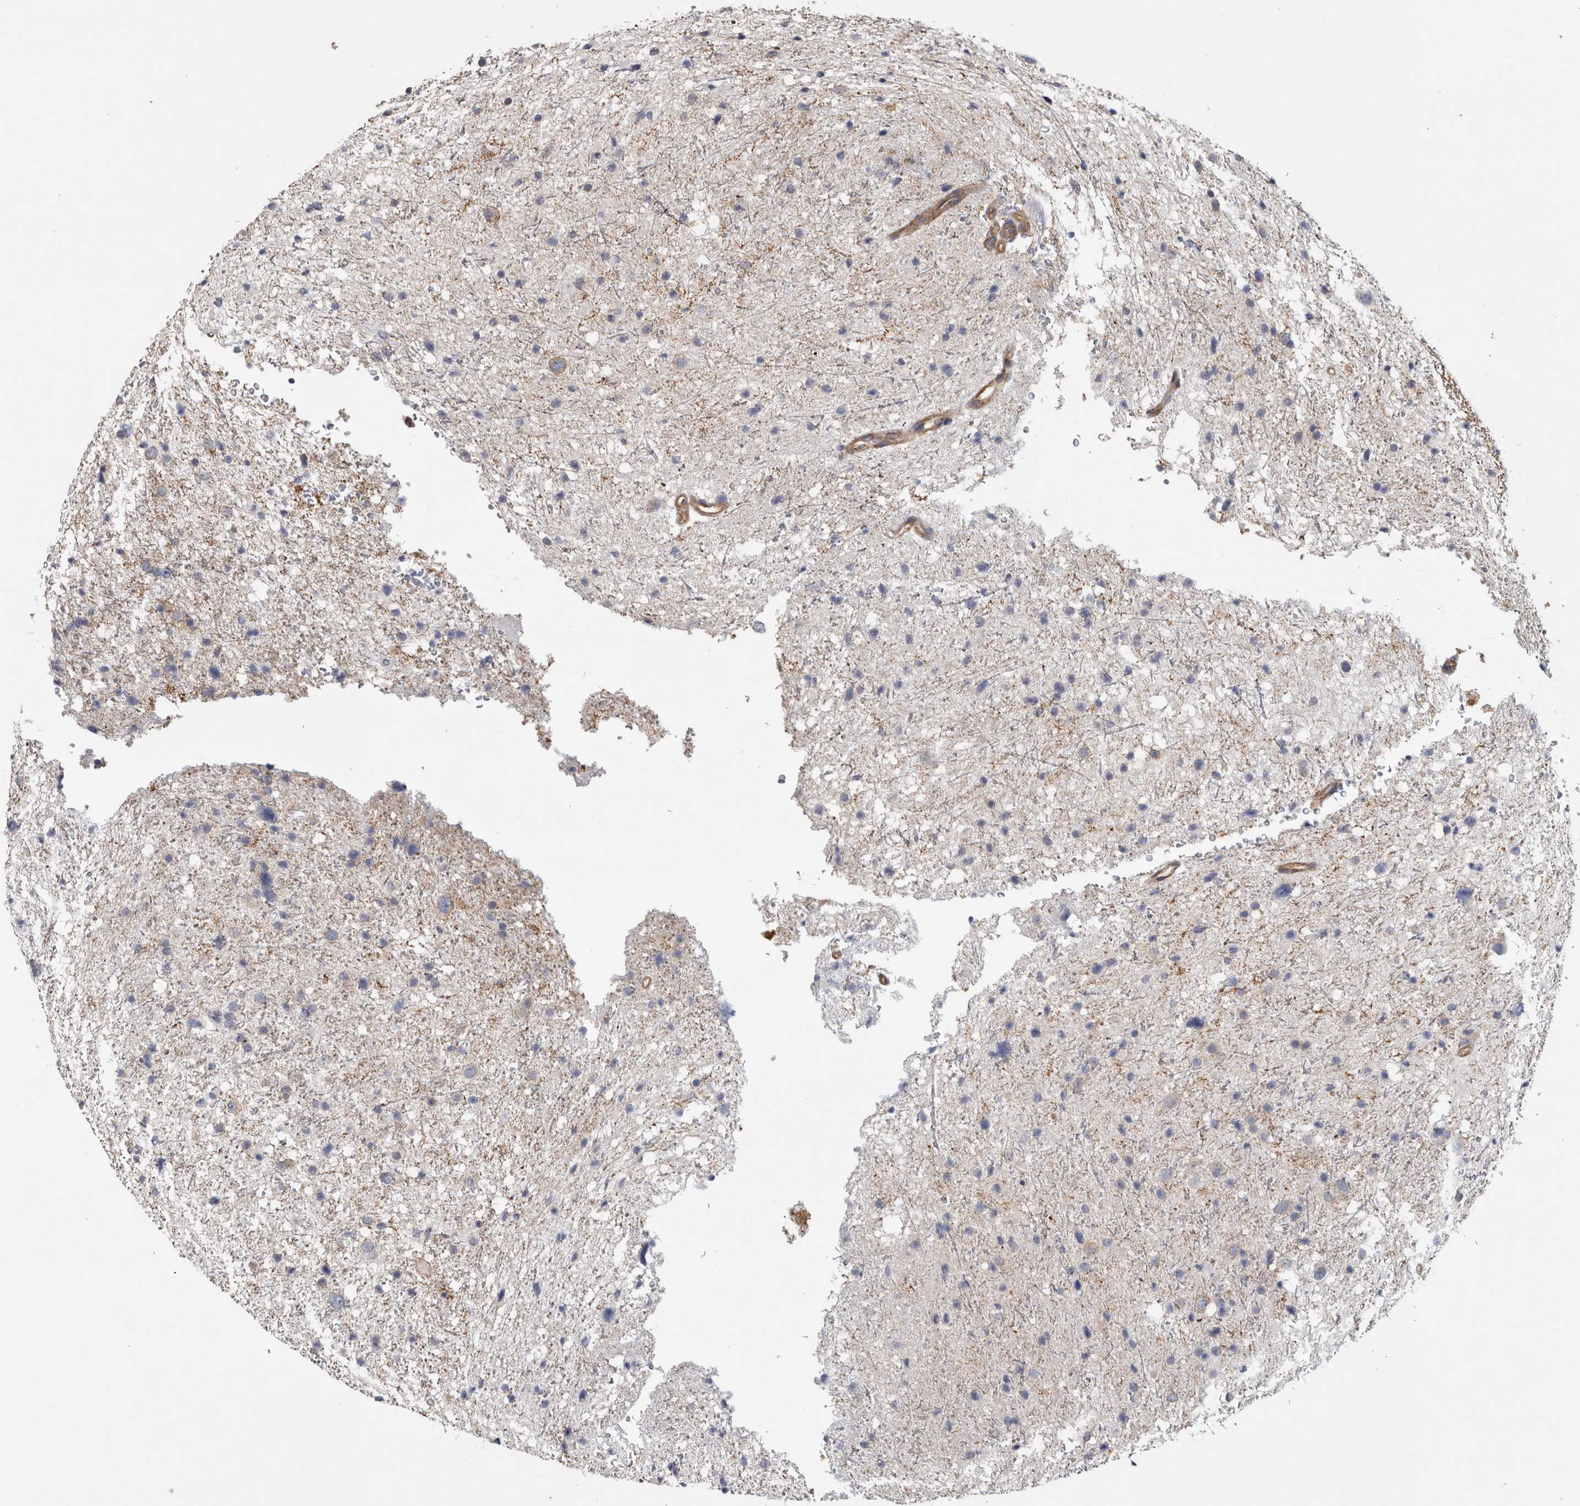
{"staining": {"intensity": "moderate", "quantity": "<25%", "location": "cytoplasmic/membranous"}, "tissue": "glioma", "cell_type": "Tumor cells", "image_type": "cancer", "snomed": [{"axis": "morphology", "description": "Glioma, malignant, Low grade"}, {"axis": "topography", "description": "Brain"}], "caption": "Glioma stained with a protein marker shows moderate staining in tumor cells.", "gene": "ATXN3", "patient": {"sex": "female", "age": 37}}